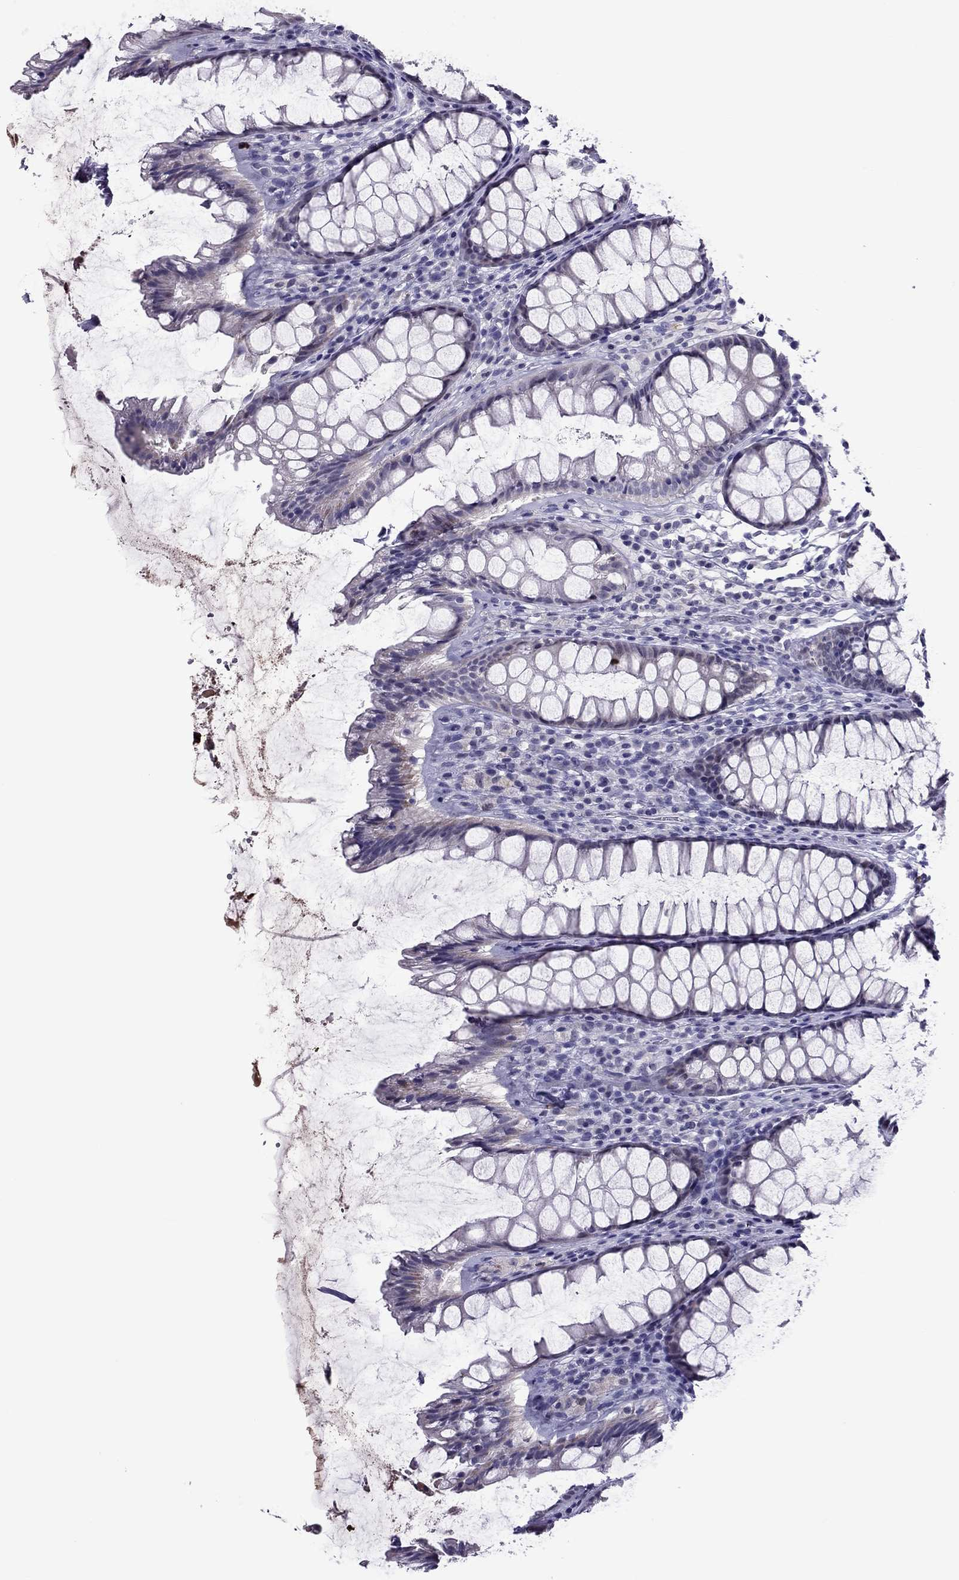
{"staining": {"intensity": "negative", "quantity": "none", "location": "none"}, "tissue": "rectum", "cell_type": "Glandular cells", "image_type": "normal", "snomed": [{"axis": "morphology", "description": "Normal tissue, NOS"}, {"axis": "topography", "description": "Rectum"}], "caption": "Immunohistochemistry (IHC) image of unremarkable human rectum stained for a protein (brown), which demonstrates no expression in glandular cells. The staining was performed using DAB to visualize the protein expression in brown, while the nuclei were stained in blue with hematoxylin (Magnification: 20x).", "gene": "CCL27", "patient": {"sex": "male", "age": 72}}